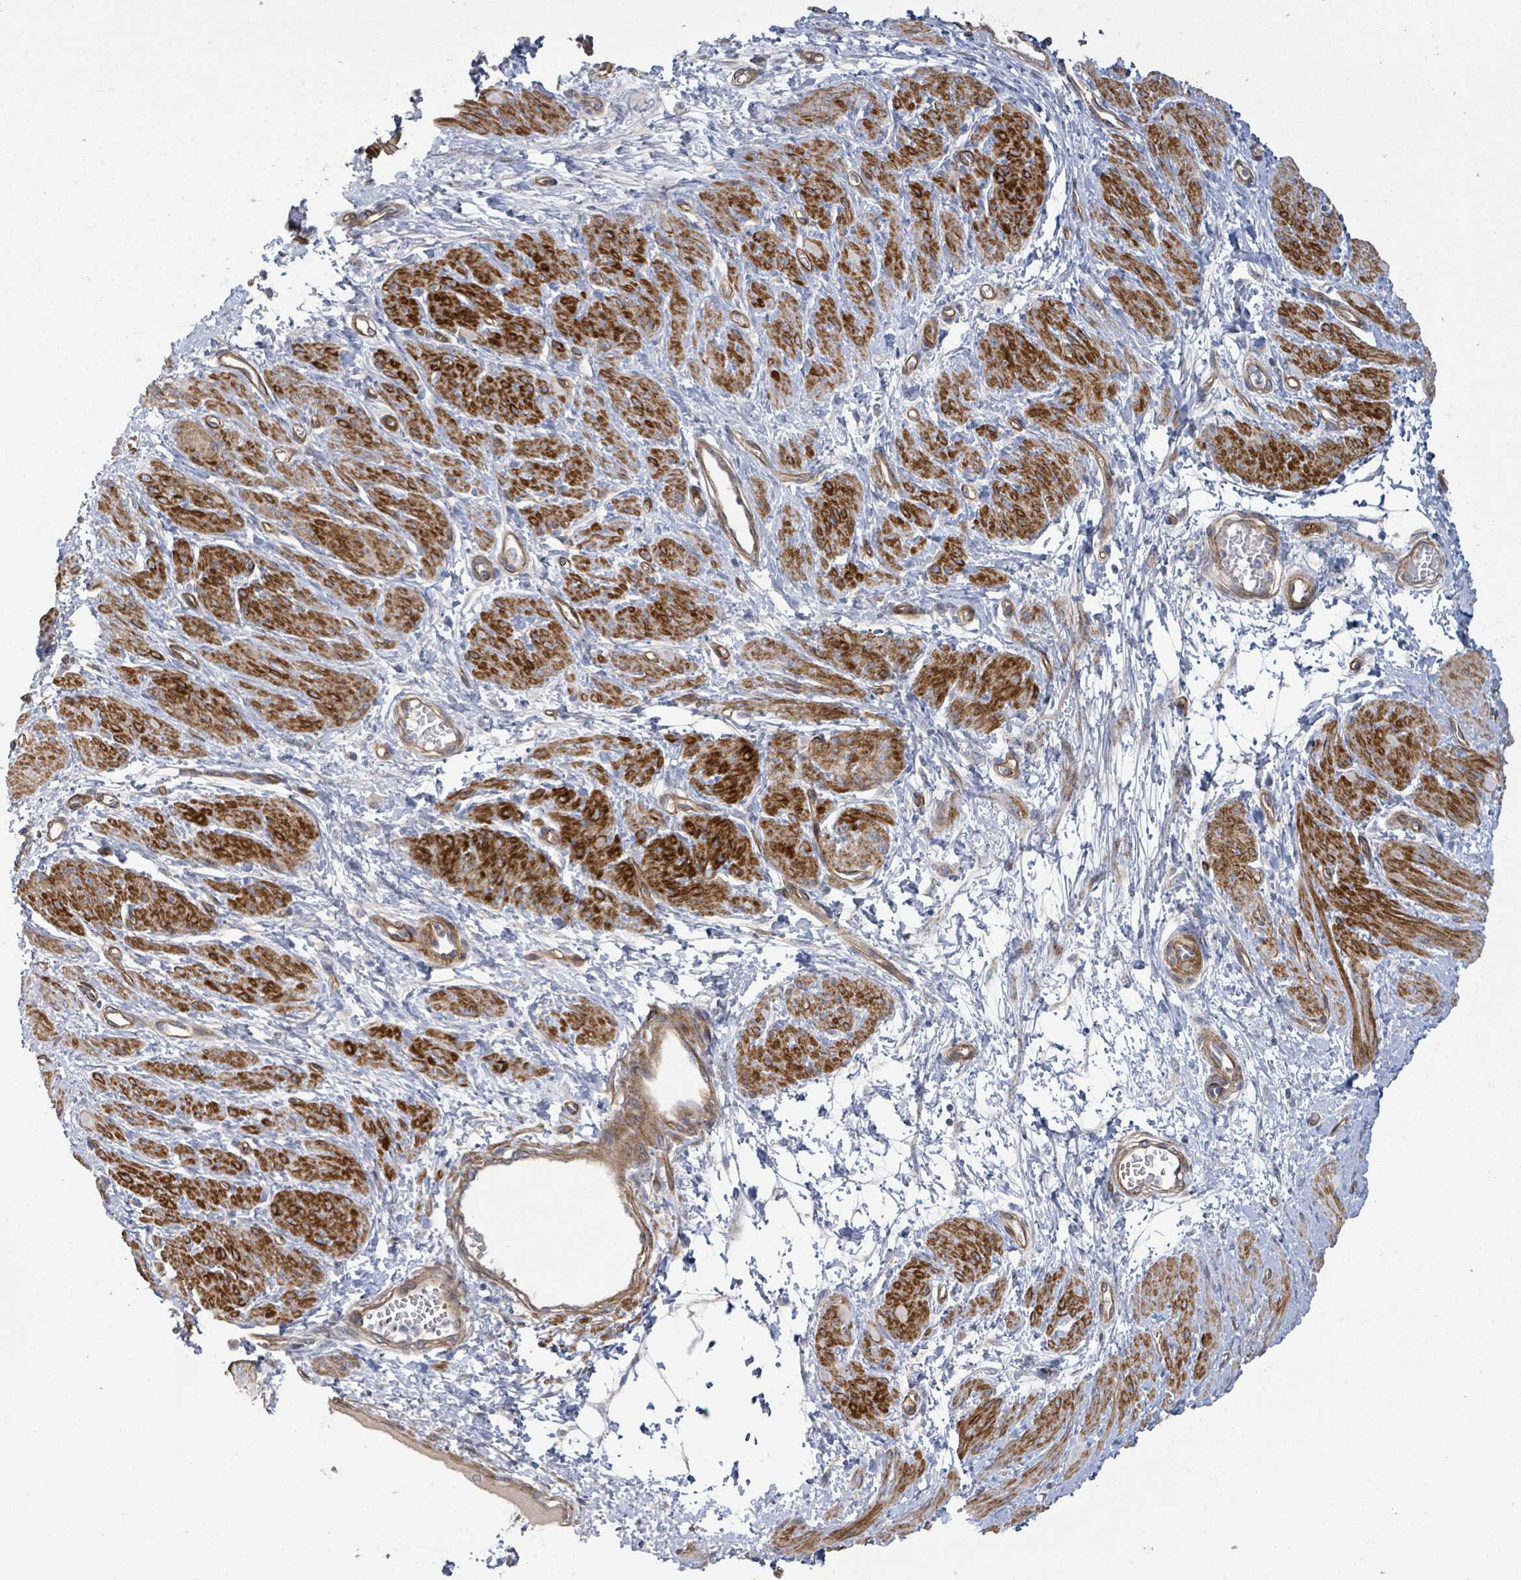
{"staining": {"intensity": "strong", "quantity": "25%-75%", "location": "cytoplasmic/membranous"}, "tissue": "smooth muscle", "cell_type": "Smooth muscle cells", "image_type": "normal", "snomed": [{"axis": "morphology", "description": "Normal tissue, NOS"}, {"axis": "topography", "description": "Smooth muscle"}, {"axis": "topography", "description": "Uterus"}], "caption": "Immunohistochemistry (IHC) of benign human smooth muscle exhibits high levels of strong cytoplasmic/membranous staining in approximately 25%-75% of smooth muscle cells.", "gene": "KANK3", "patient": {"sex": "female", "age": 39}}